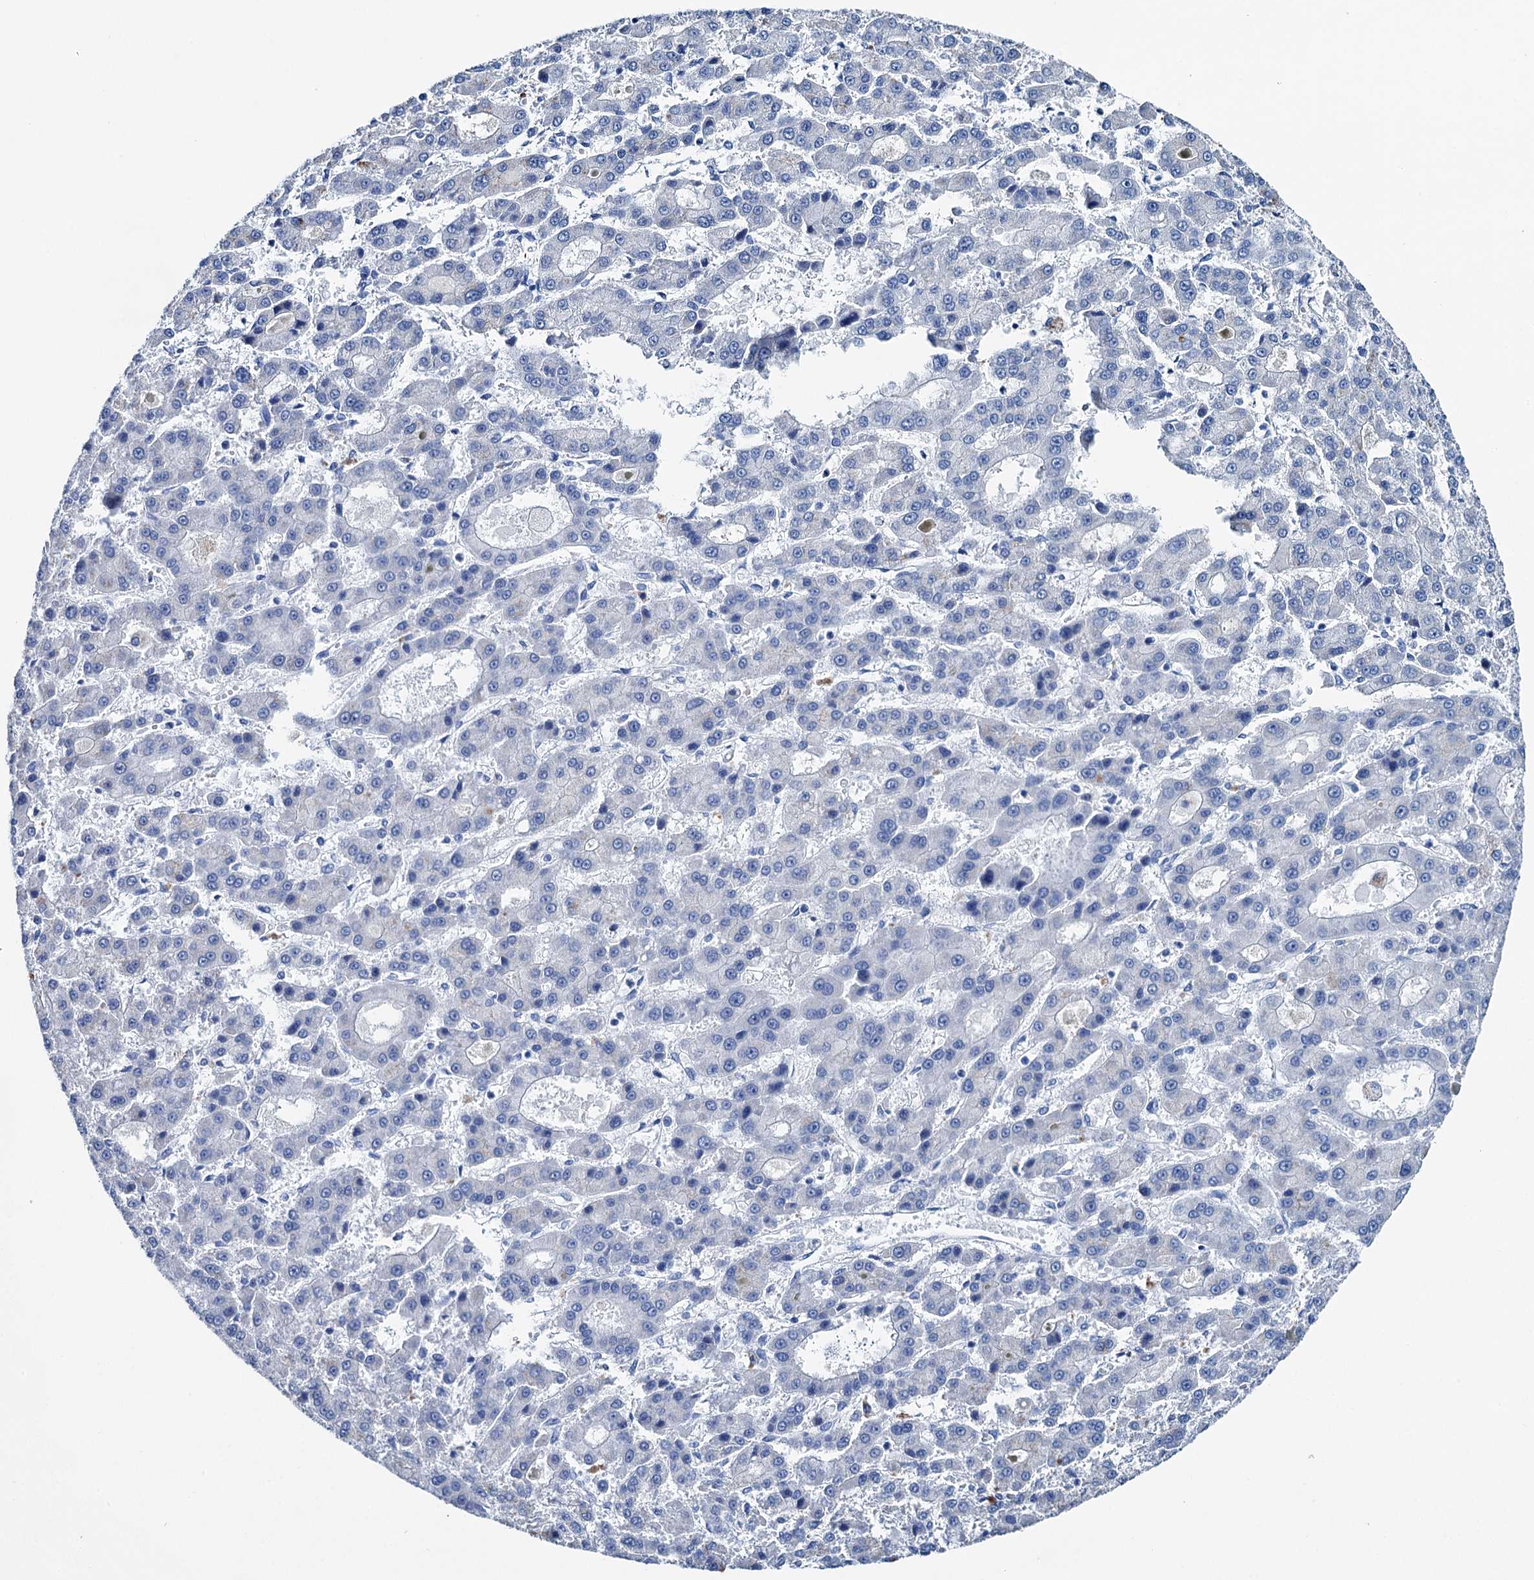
{"staining": {"intensity": "negative", "quantity": "none", "location": "none"}, "tissue": "liver cancer", "cell_type": "Tumor cells", "image_type": "cancer", "snomed": [{"axis": "morphology", "description": "Carcinoma, Hepatocellular, NOS"}, {"axis": "topography", "description": "Liver"}], "caption": "Image shows no significant protein expression in tumor cells of liver hepatocellular carcinoma. Nuclei are stained in blue.", "gene": "BRINP1", "patient": {"sex": "male", "age": 70}}